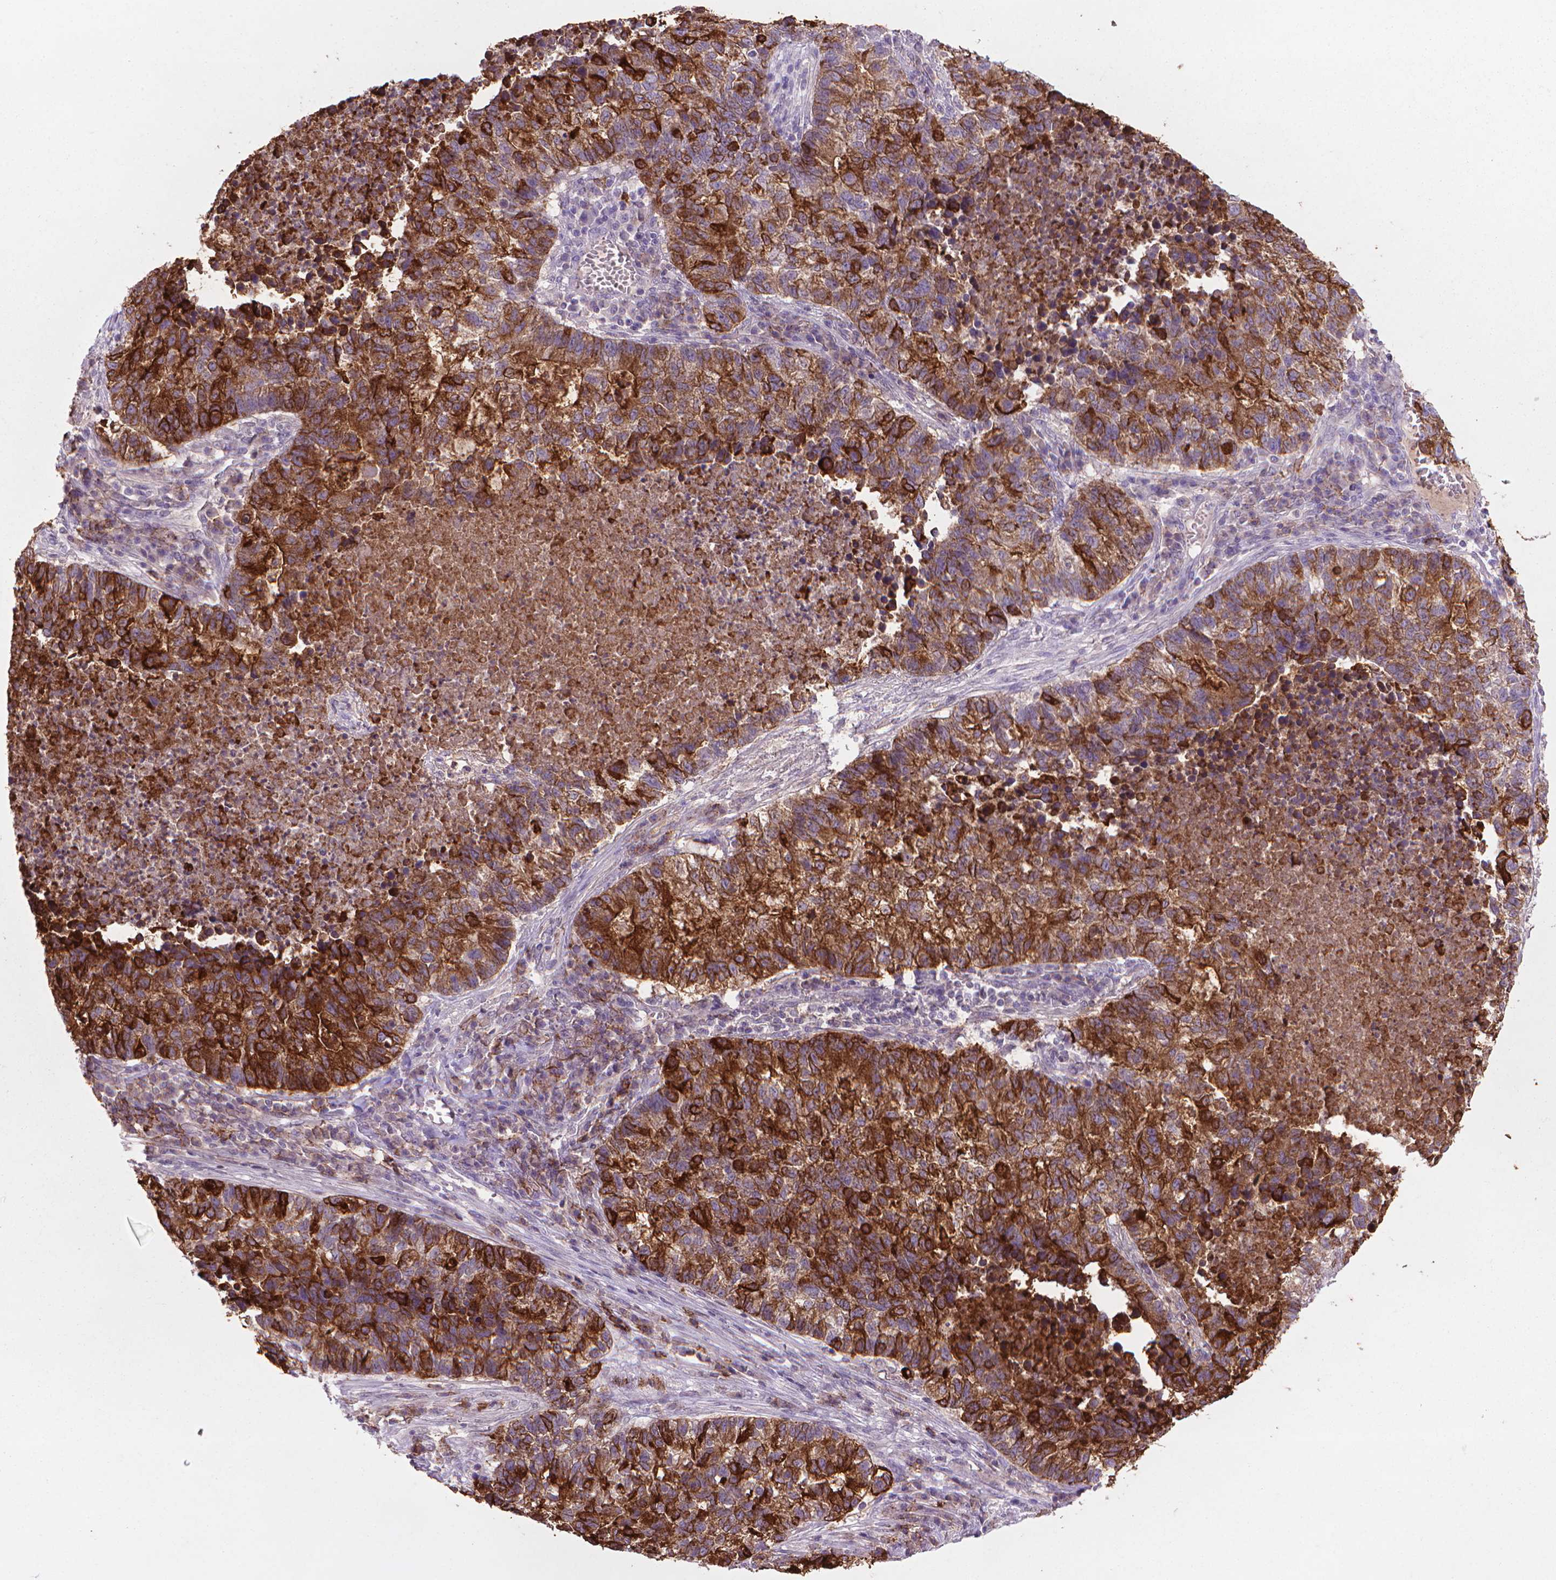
{"staining": {"intensity": "strong", "quantity": ">75%", "location": "cytoplasmic/membranous"}, "tissue": "lung cancer", "cell_type": "Tumor cells", "image_type": "cancer", "snomed": [{"axis": "morphology", "description": "Adenocarcinoma, NOS"}, {"axis": "topography", "description": "Lung"}], "caption": "DAB immunohistochemical staining of adenocarcinoma (lung) shows strong cytoplasmic/membranous protein positivity in about >75% of tumor cells. The staining was performed using DAB, with brown indicating positive protein expression. Nuclei are stained blue with hematoxylin.", "gene": "MUC1", "patient": {"sex": "male", "age": 57}}